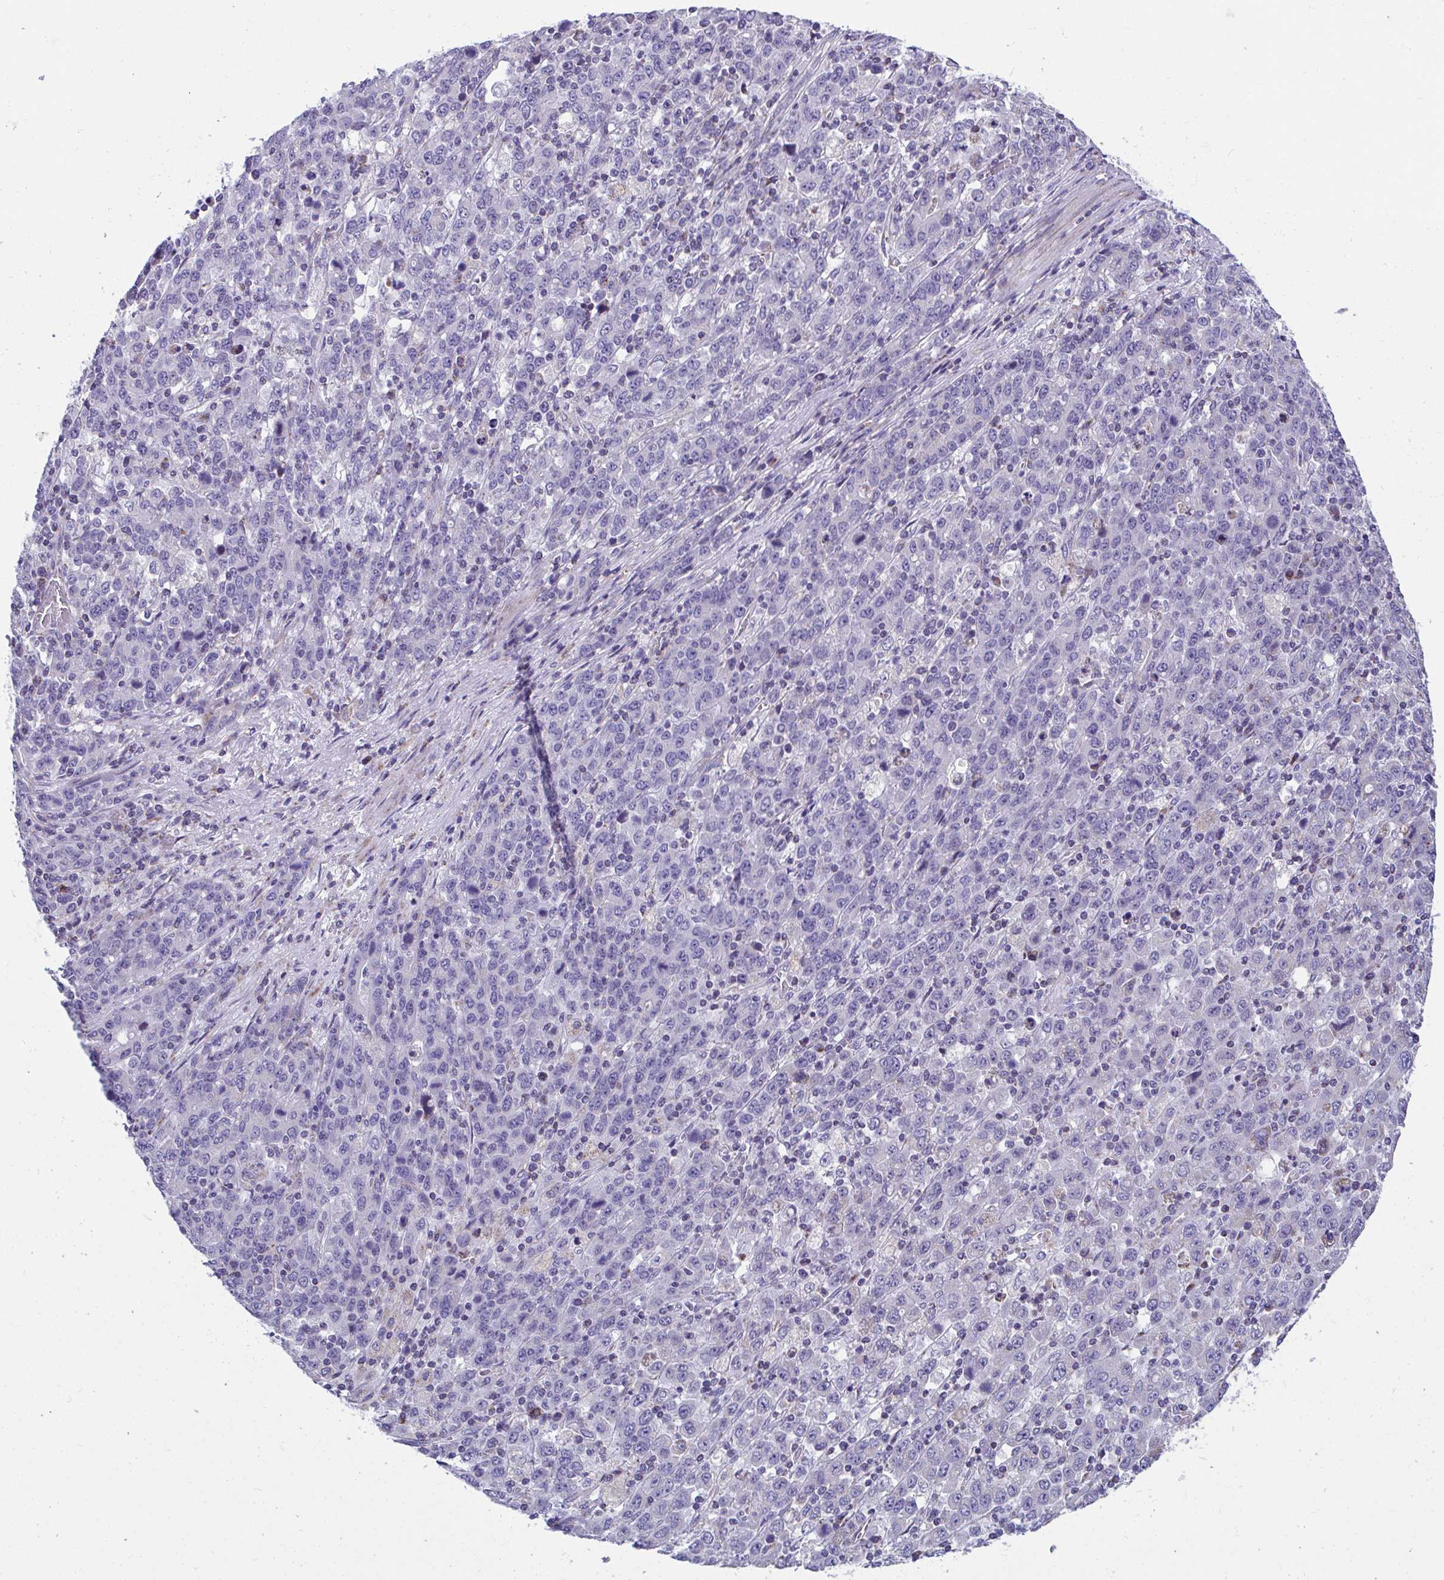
{"staining": {"intensity": "negative", "quantity": "none", "location": "none"}, "tissue": "stomach cancer", "cell_type": "Tumor cells", "image_type": "cancer", "snomed": [{"axis": "morphology", "description": "Adenocarcinoma, NOS"}, {"axis": "topography", "description": "Stomach, upper"}], "caption": "The immunohistochemistry (IHC) histopathology image has no significant staining in tumor cells of adenocarcinoma (stomach) tissue. (Brightfield microscopy of DAB immunohistochemistry at high magnification).", "gene": "OR13A1", "patient": {"sex": "male", "age": 69}}